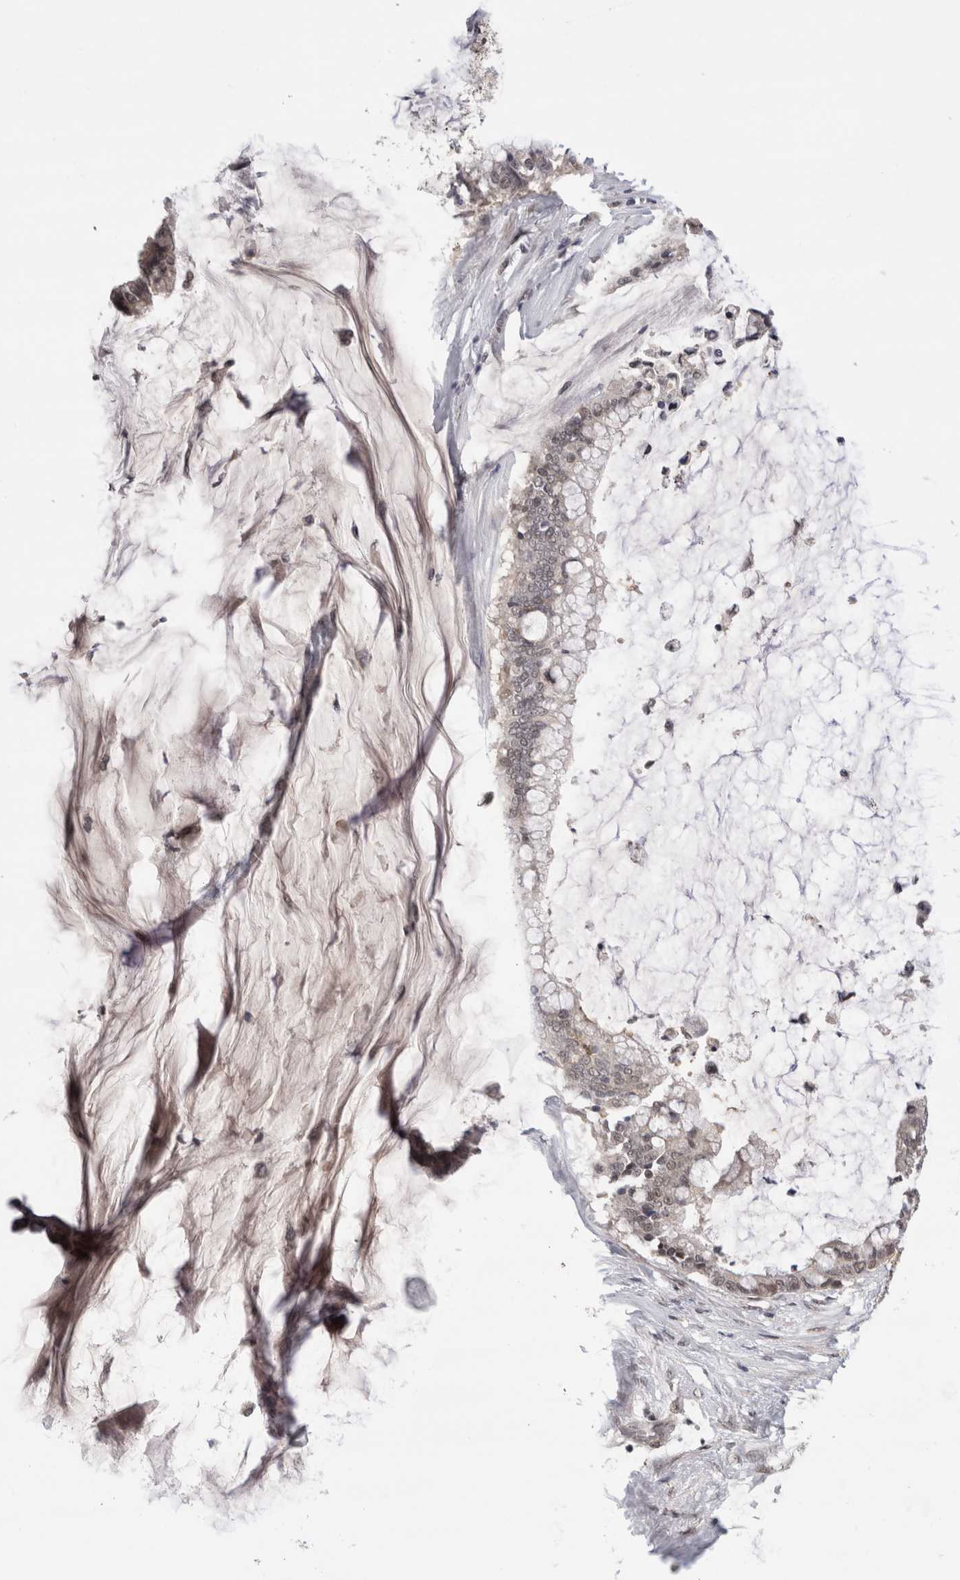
{"staining": {"intensity": "weak", "quantity": ">75%", "location": "nuclear"}, "tissue": "pancreatic cancer", "cell_type": "Tumor cells", "image_type": "cancer", "snomed": [{"axis": "morphology", "description": "Adenocarcinoma, NOS"}, {"axis": "topography", "description": "Pancreas"}], "caption": "The image reveals staining of pancreatic cancer (adenocarcinoma), revealing weak nuclear protein expression (brown color) within tumor cells.", "gene": "ZNF24", "patient": {"sex": "male", "age": 41}}